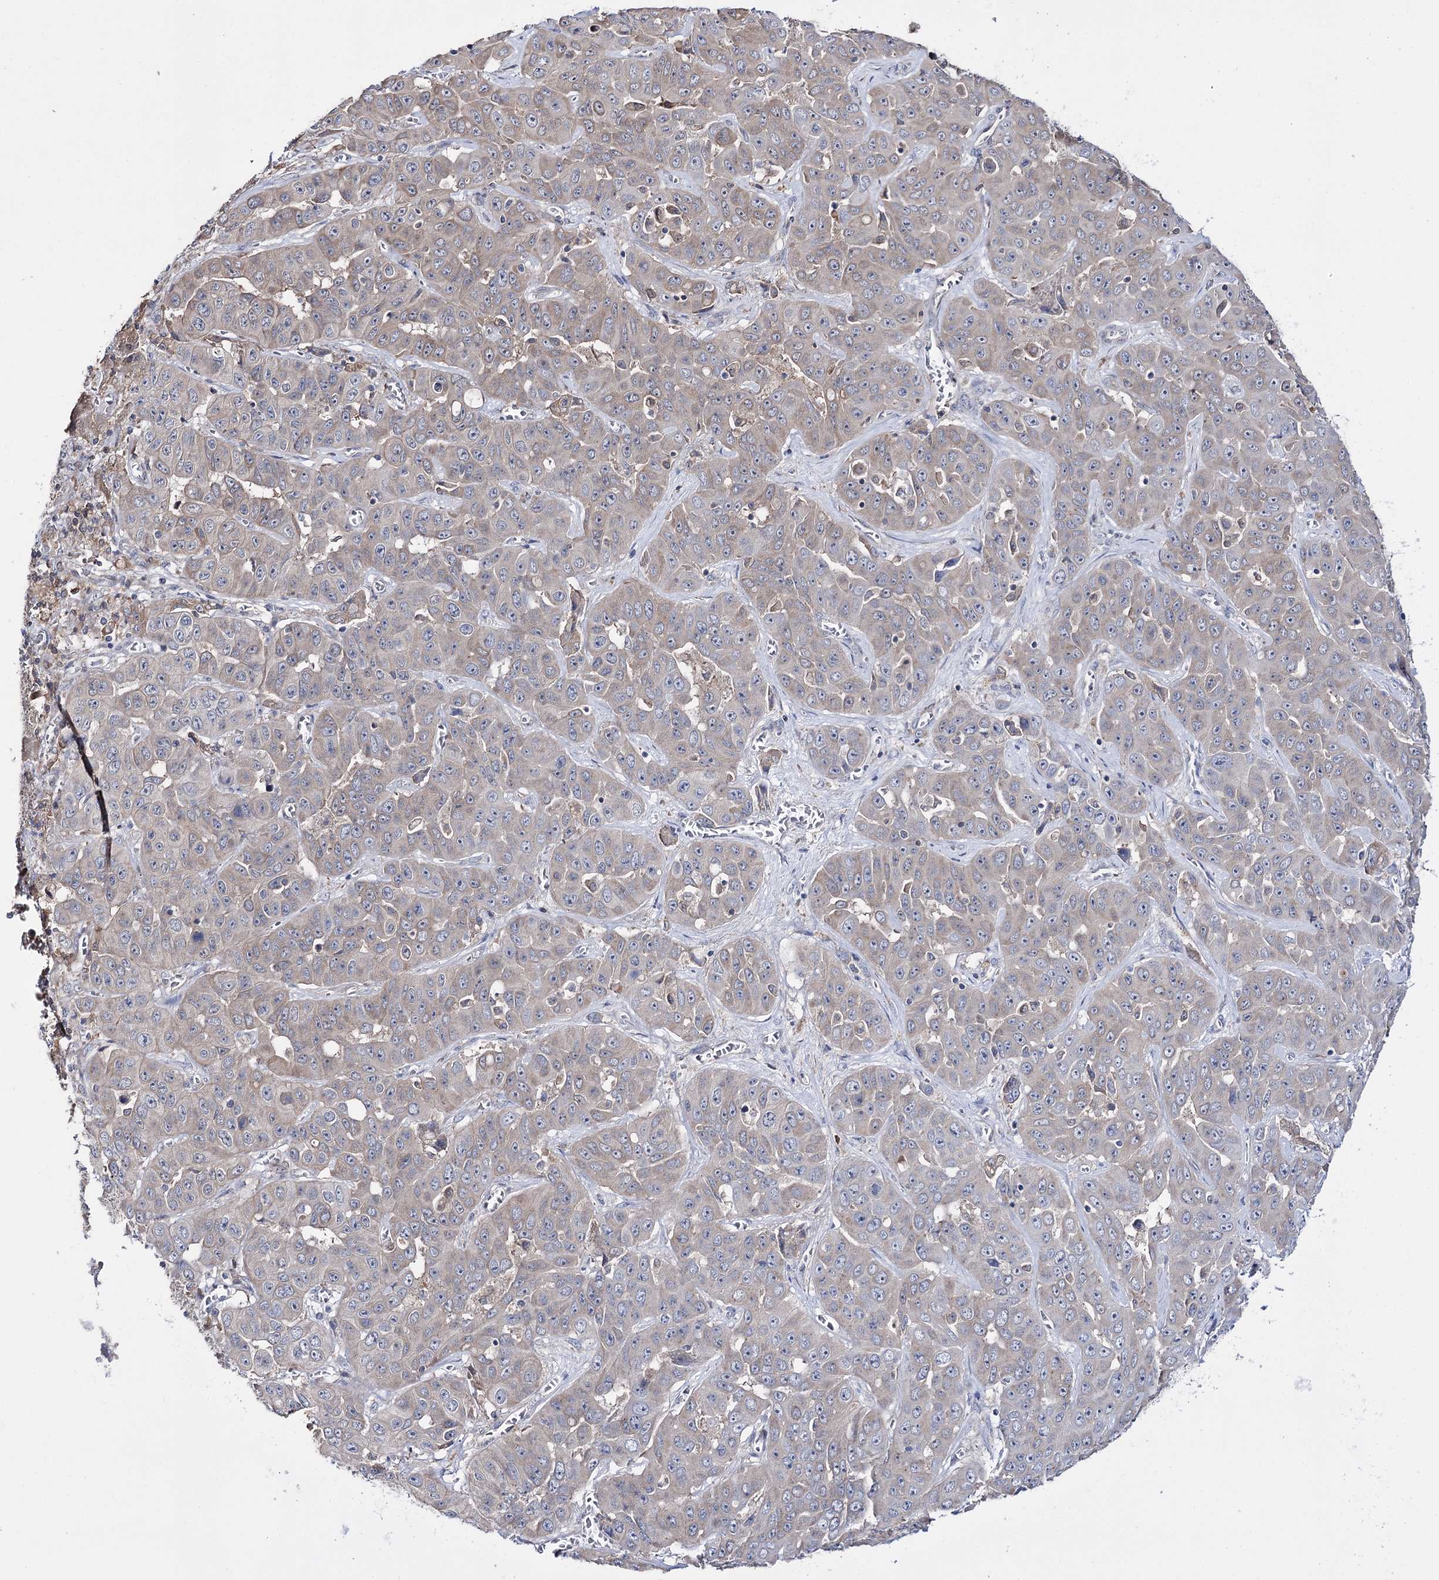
{"staining": {"intensity": "moderate", "quantity": ">75%", "location": "cytoplasmic/membranous"}, "tissue": "liver cancer", "cell_type": "Tumor cells", "image_type": "cancer", "snomed": [{"axis": "morphology", "description": "Cholangiocarcinoma"}, {"axis": "topography", "description": "Liver"}], "caption": "DAB (3,3'-diaminobenzidine) immunohistochemical staining of liver cancer exhibits moderate cytoplasmic/membranous protein positivity in about >75% of tumor cells. Immunohistochemistry (ihc) stains the protein of interest in brown and the nuclei are stained blue.", "gene": "PTER", "patient": {"sex": "female", "age": 52}}